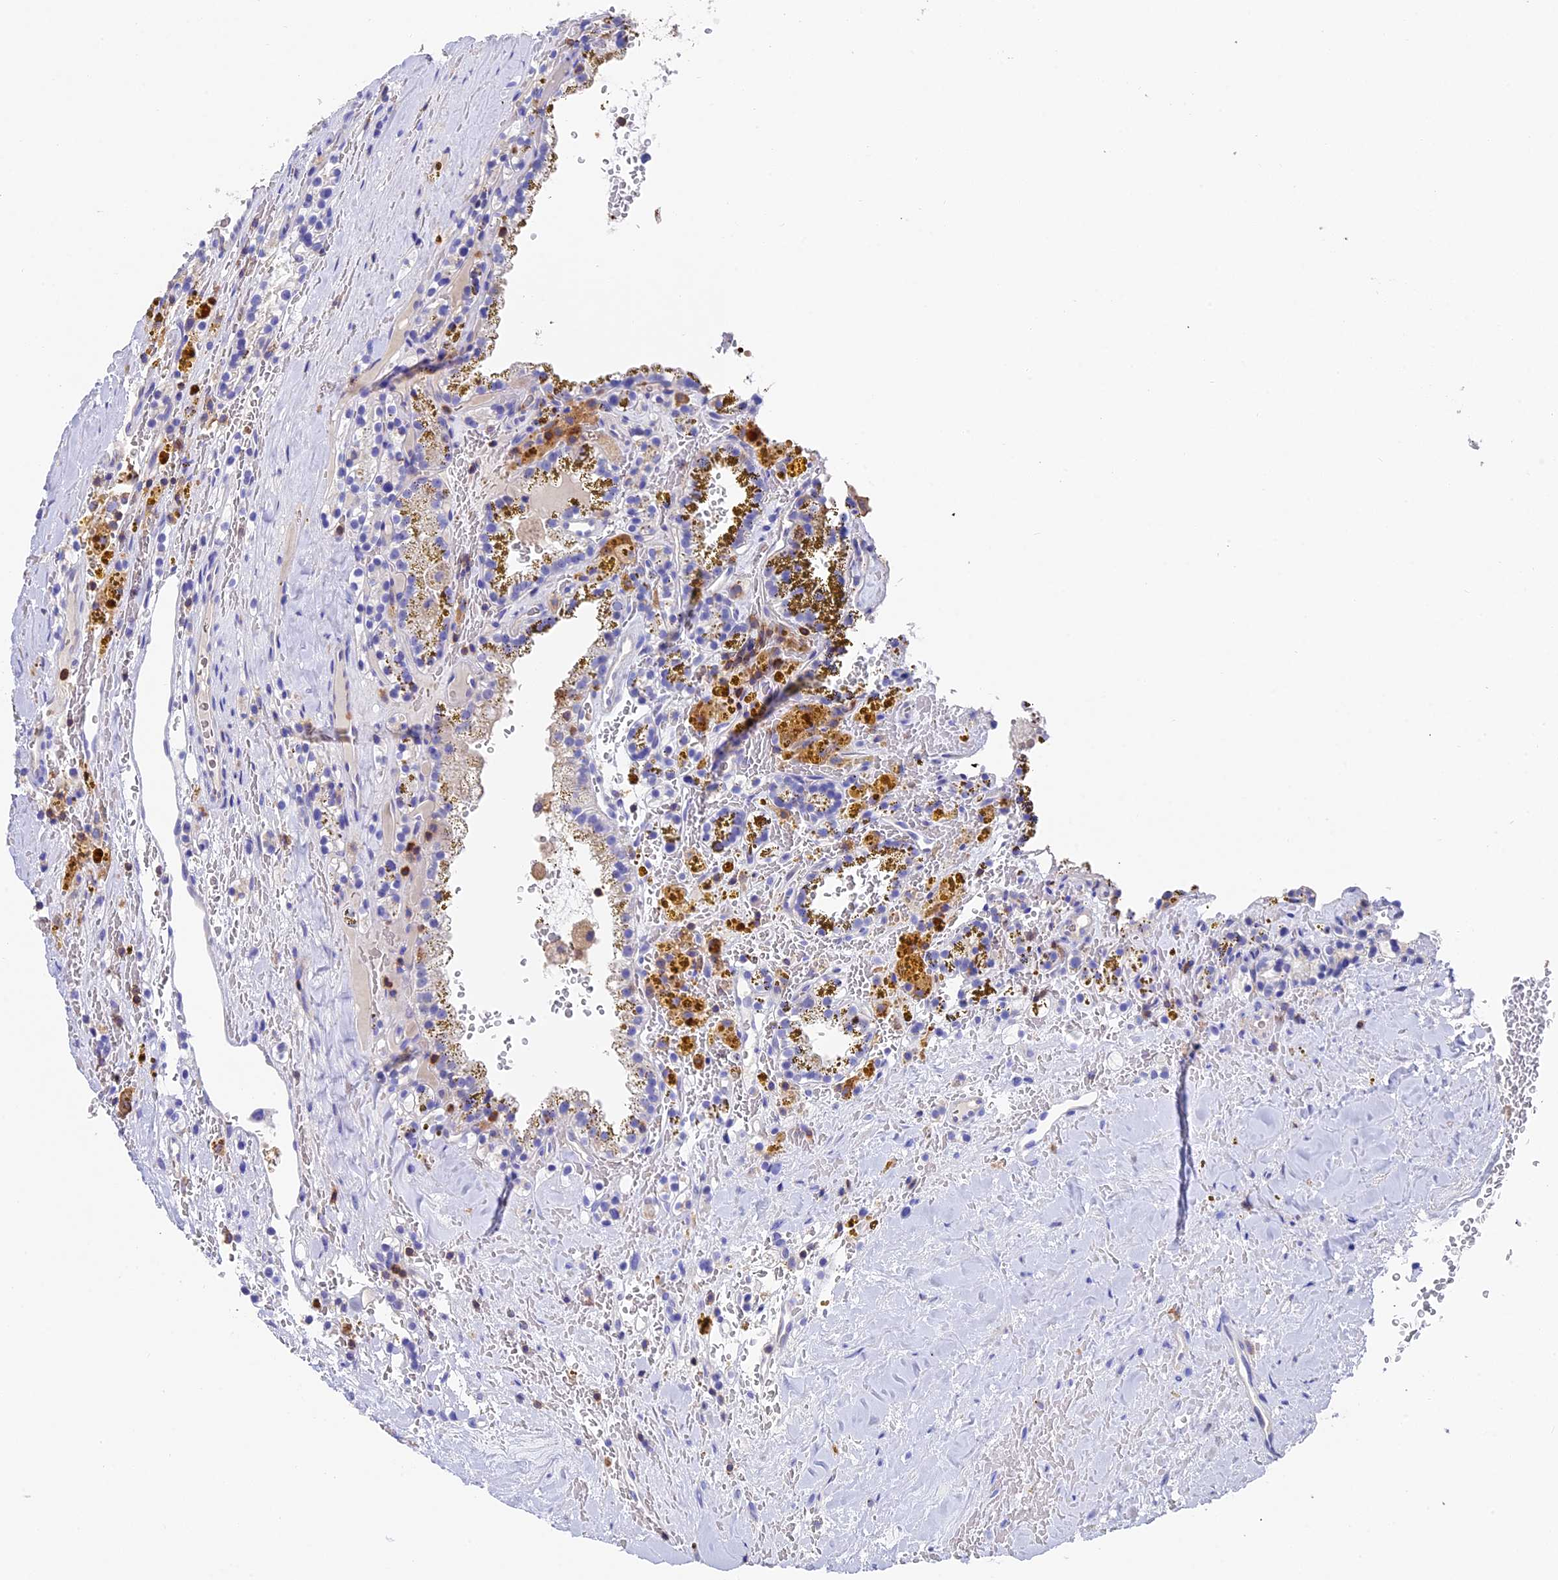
{"staining": {"intensity": "negative", "quantity": "none", "location": "none"}, "tissue": "renal cancer", "cell_type": "Tumor cells", "image_type": "cancer", "snomed": [{"axis": "morphology", "description": "Adenocarcinoma, NOS"}, {"axis": "topography", "description": "Kidney"}], "caption": "Human renal cancer (adenocarcinoma) stained for a protein using immunohistochemistry shows no staining in tumor cells.", "gene": "ADAT1", "patient": {"sex": "female", "age": 56}}